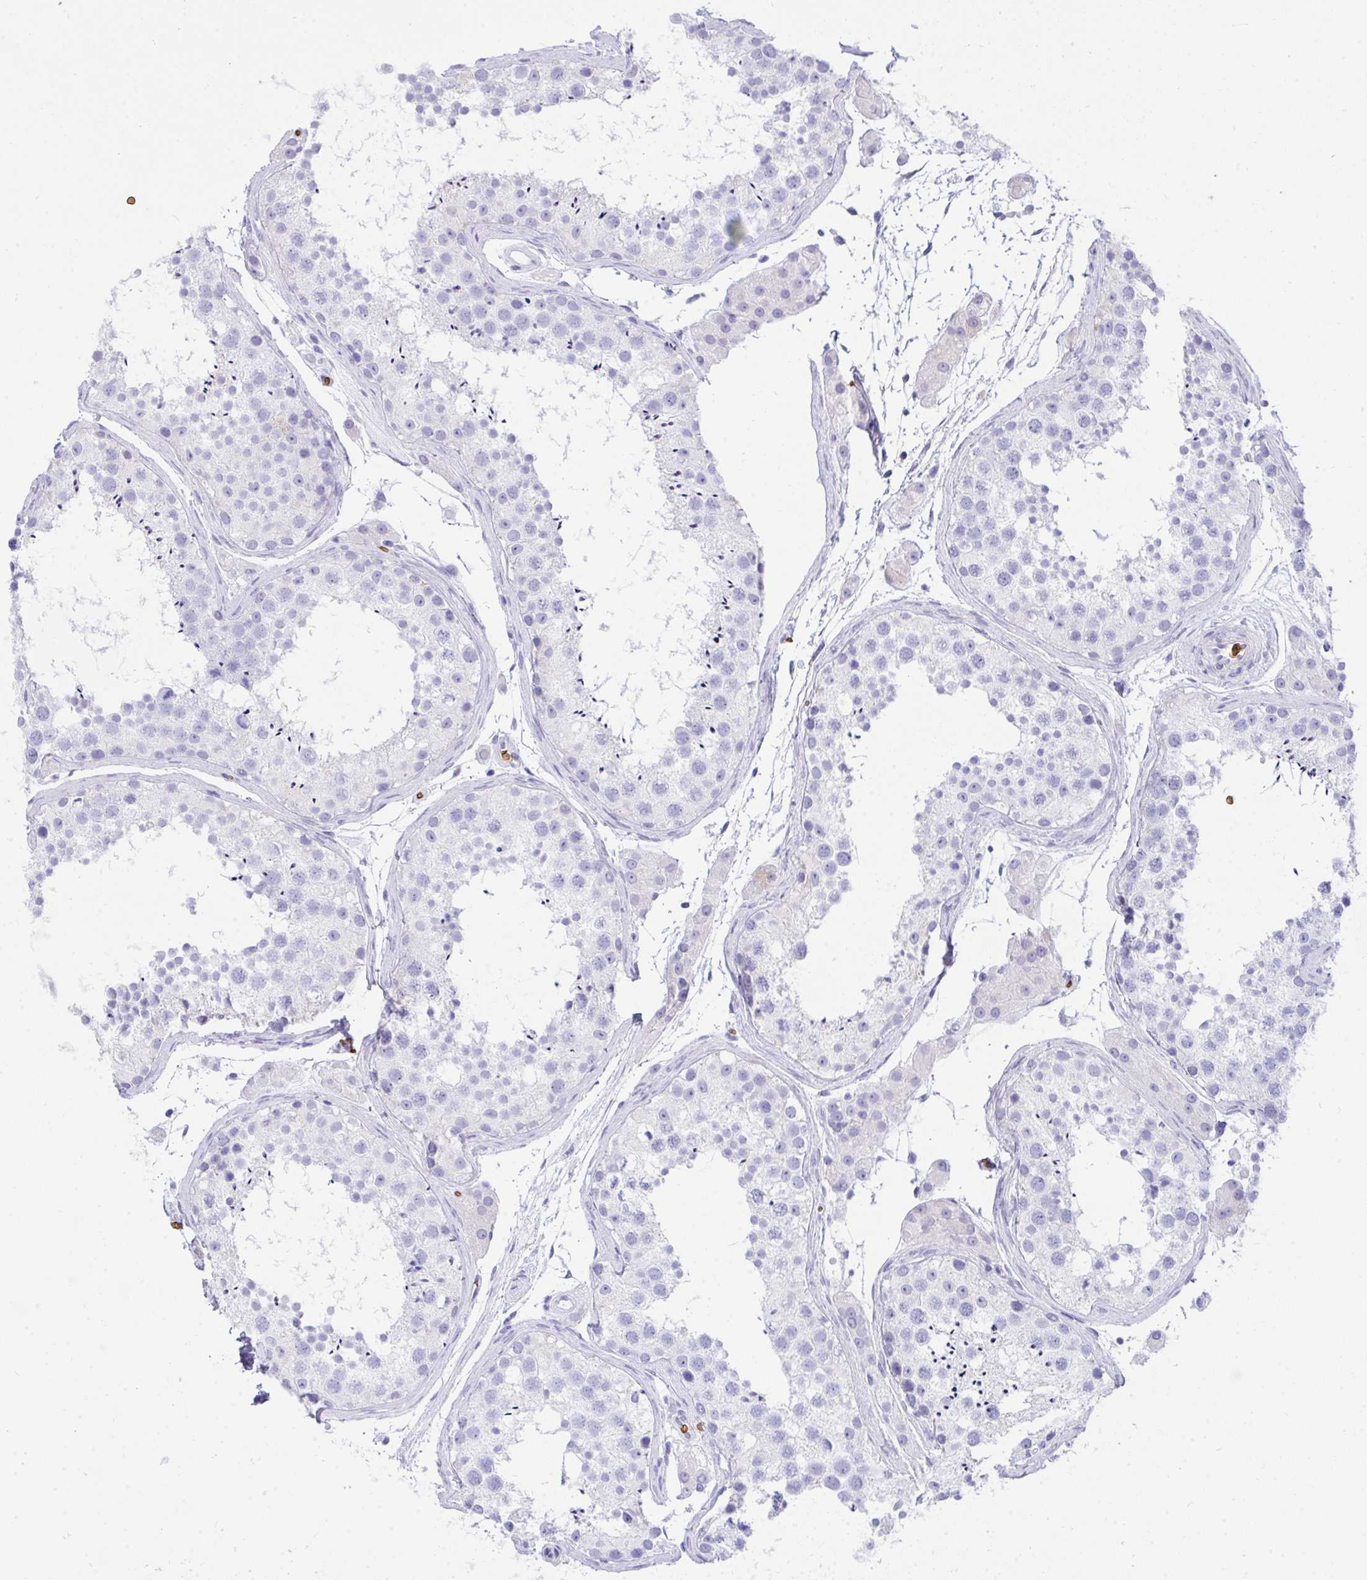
{"staining": {"intensity": "negative", "quantity": "none", "location": "none"}, "tissue": "testis", "cell_type": "Cells in seminiferous ducts", "image_type": "normal", "snomed": [{"axis": "morphology", "description": "Normal tissue, NOS"}, {"axis": "topography", "description": "Testis"}], "caption": "Immunohistochemical staining of unremarkable testis demonstrates no significant staining in cells in seminiferous ducts. (Immunohistochemistry (ihc), brightfield microscopy, high magnification).", "gene": "ANK1", "patient": {"sex": "male", "age": 41}}